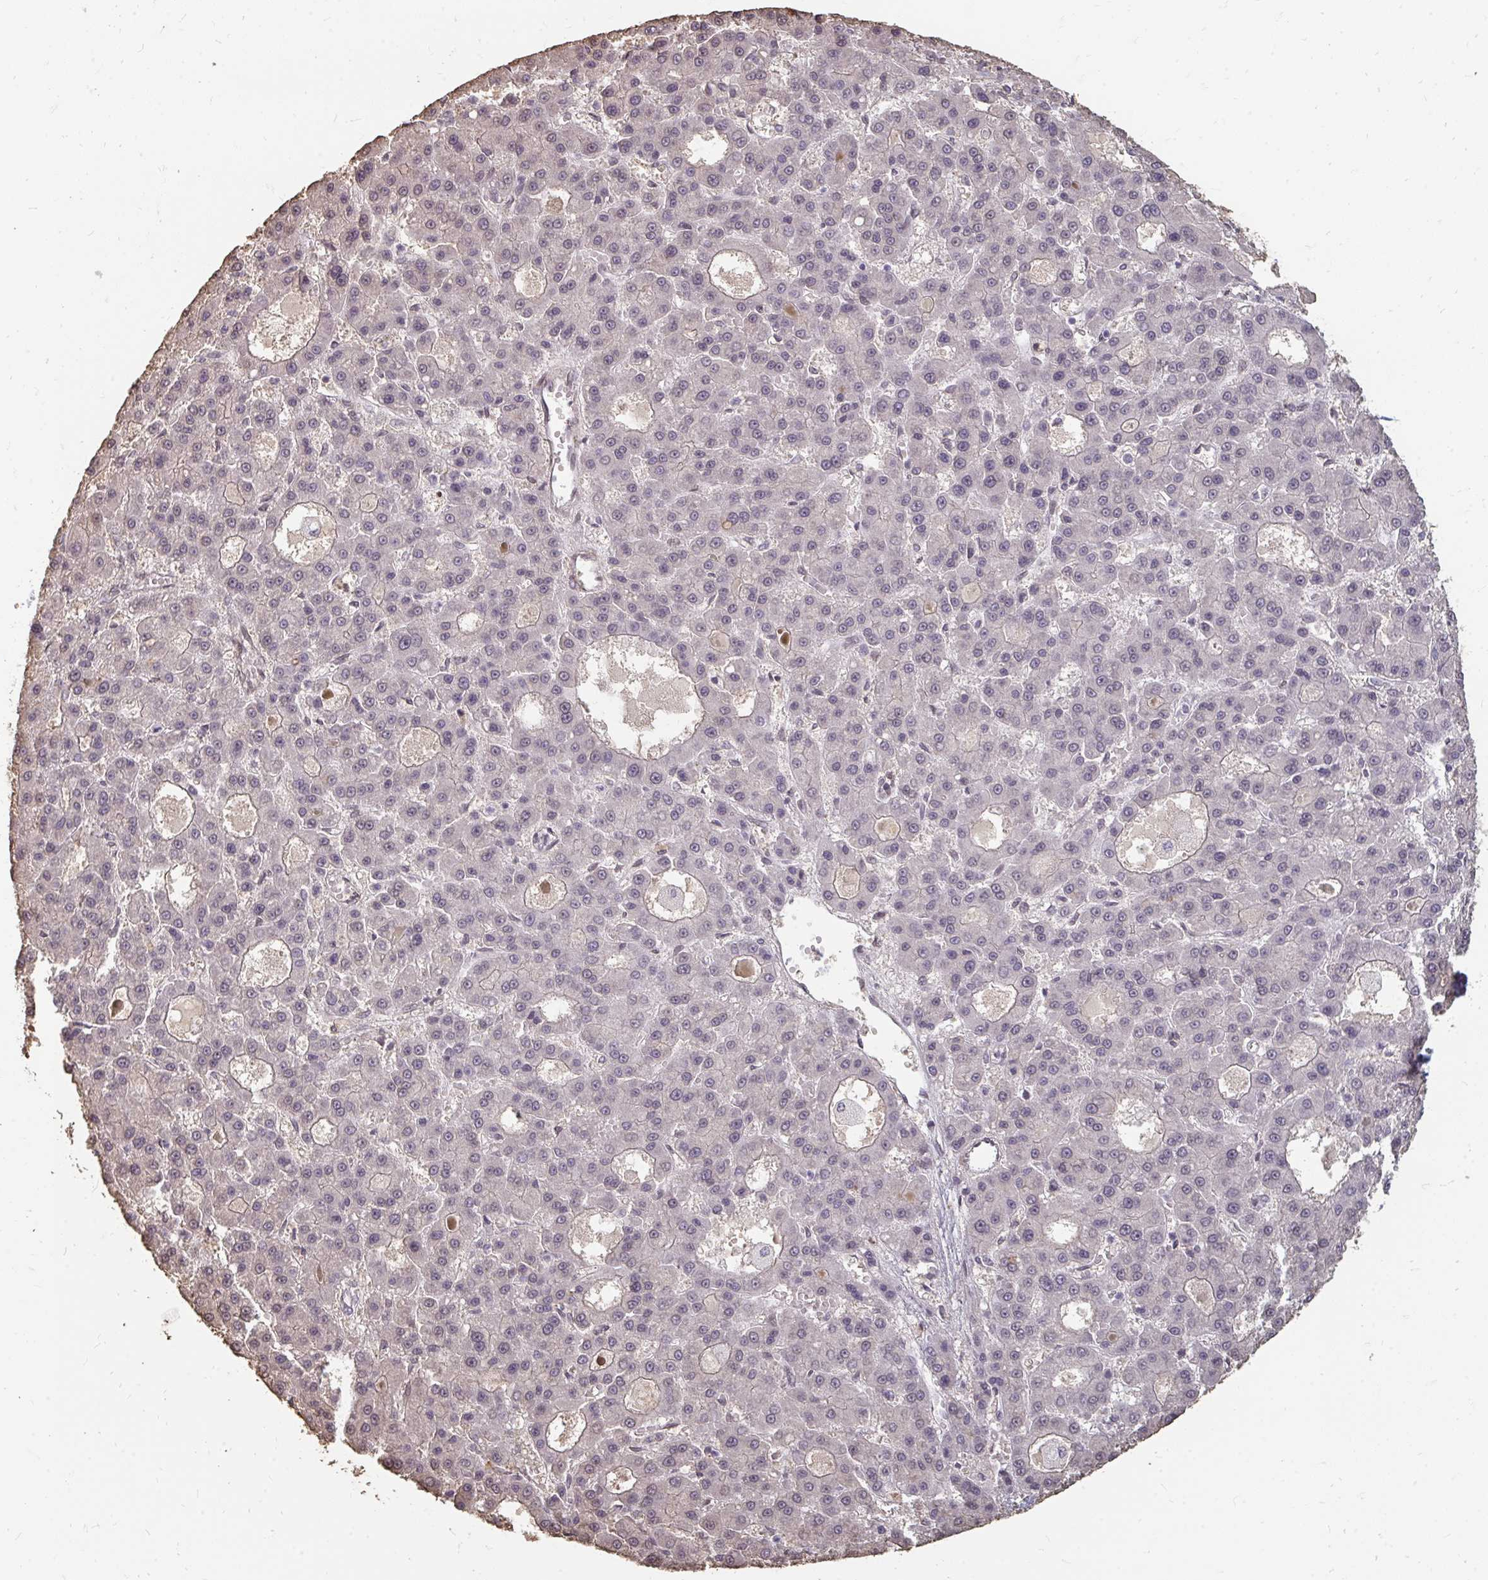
{"staining": {"intensity": "negative", "quantity": "none", "location": "none"}, "tissue": "liver cancer", "cell_type": "Tumor cells", "image_type": "cancer", "snomed": [{"axis": "morphology", "description": "Carcinoma, Hepatocellular, NOS"}, {"axis": "topography", "description": "Liver"}], "caption": "This micrograph is of hepatocellular carcinoma (liver) stained with IHC to label a protein in brown with the nuclei are counter-stained blue. There is no staining in tumor cells. Nuclei are stained in blue.", "gene": "GPC5", "patient": {"sex": "male", "age": 70}}